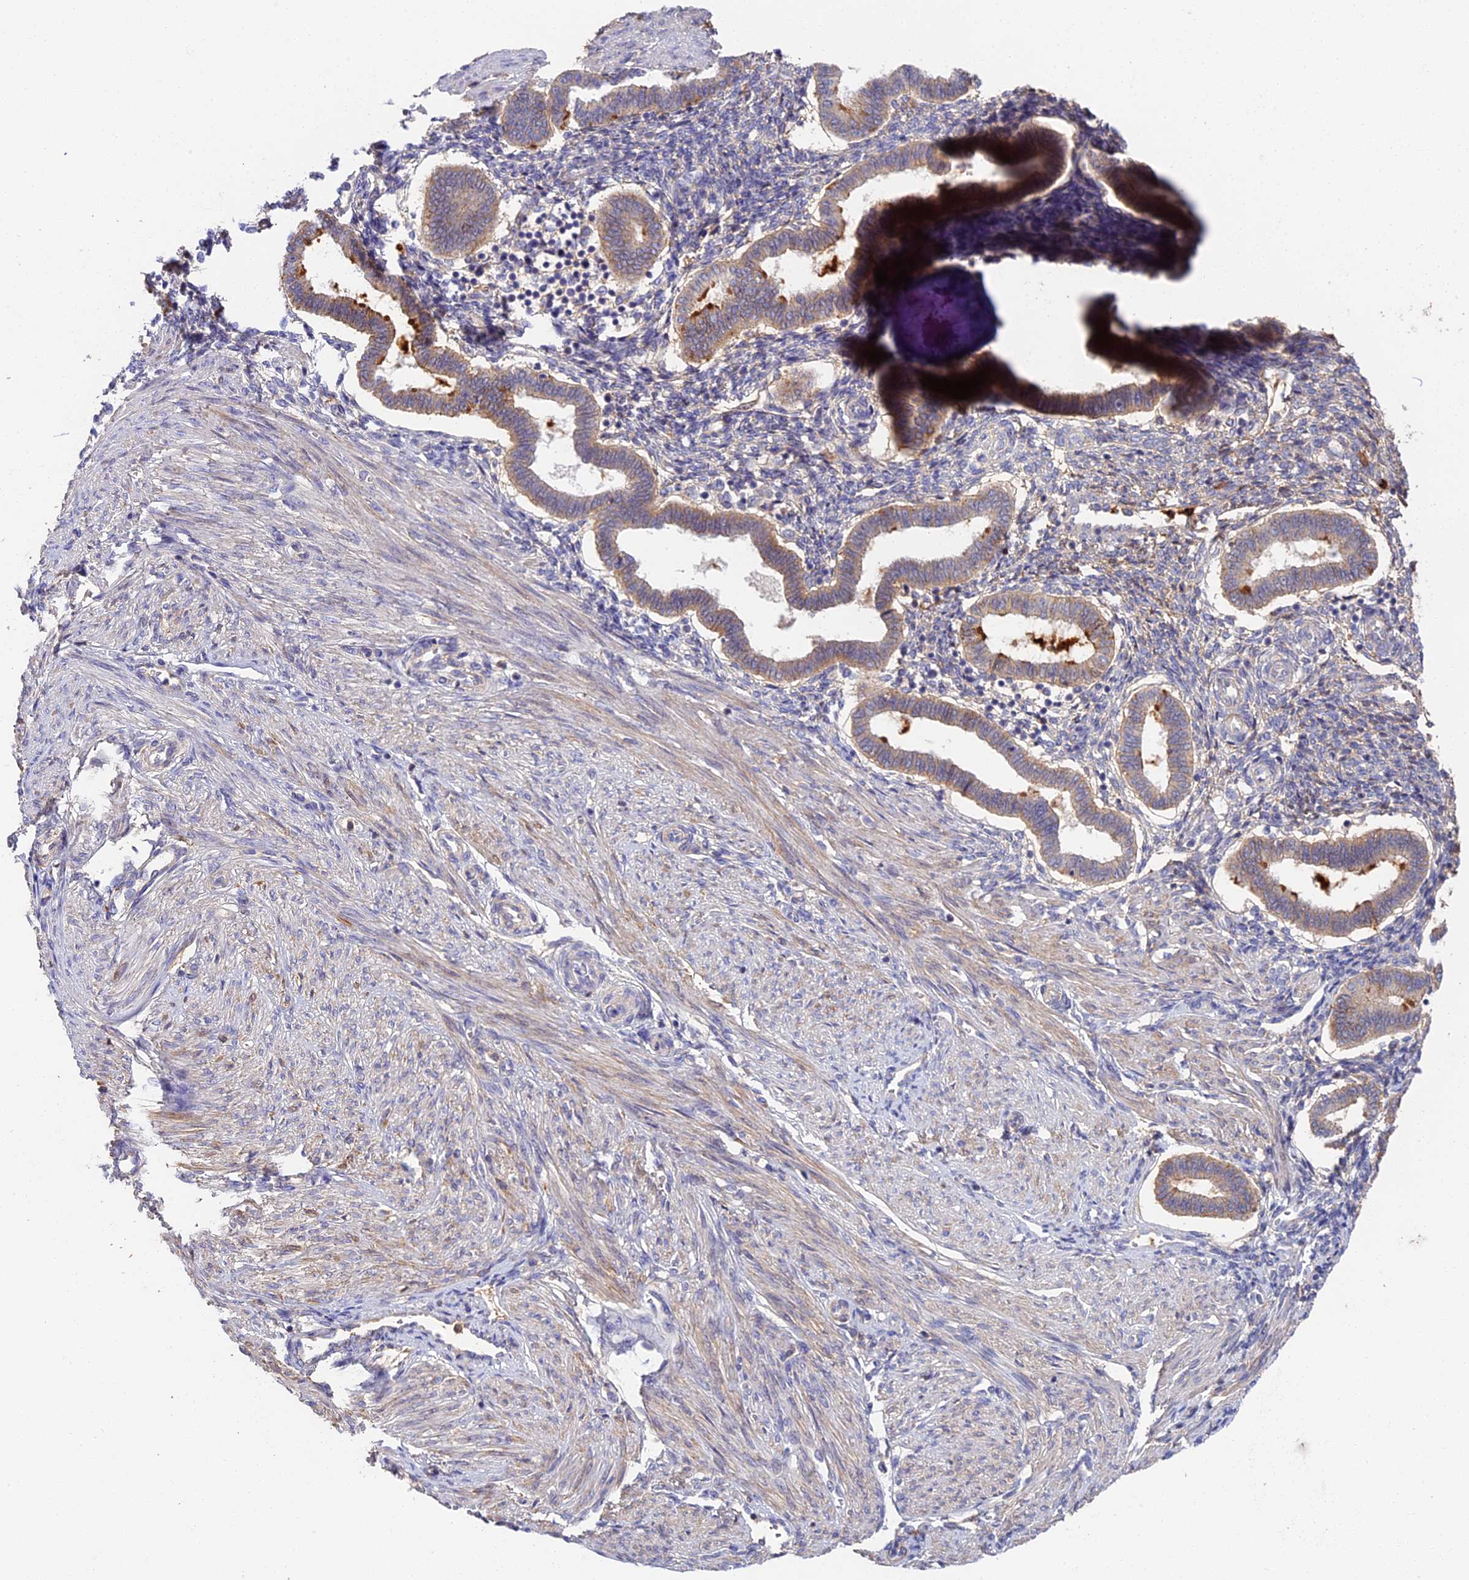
{"staining": {"intensity": "weak", "quantity": "25%-75%", "location": "cytoplasmic/membranous"}, "tissue": "endometrium", "cell_type": "Cells in endometrial stroma", "image_type": "normal", "snomed": [{"axis": "morphology", "description": "Normal tissue, NOS"}, {"axis": "topography", "description": "Endometrium"}], "caption": "High-magnification brightfield microscopy of normal endometrium stained with DAB (brown) and counterstained with hematoxylin (blue). cells in endometrial stroma exhibit weak cytoplasmic/membranous positivity is seen in approximately25%-75% of cells.", "gene": "ADGRD1", "patient": {"sex": "female", "age": 24}}